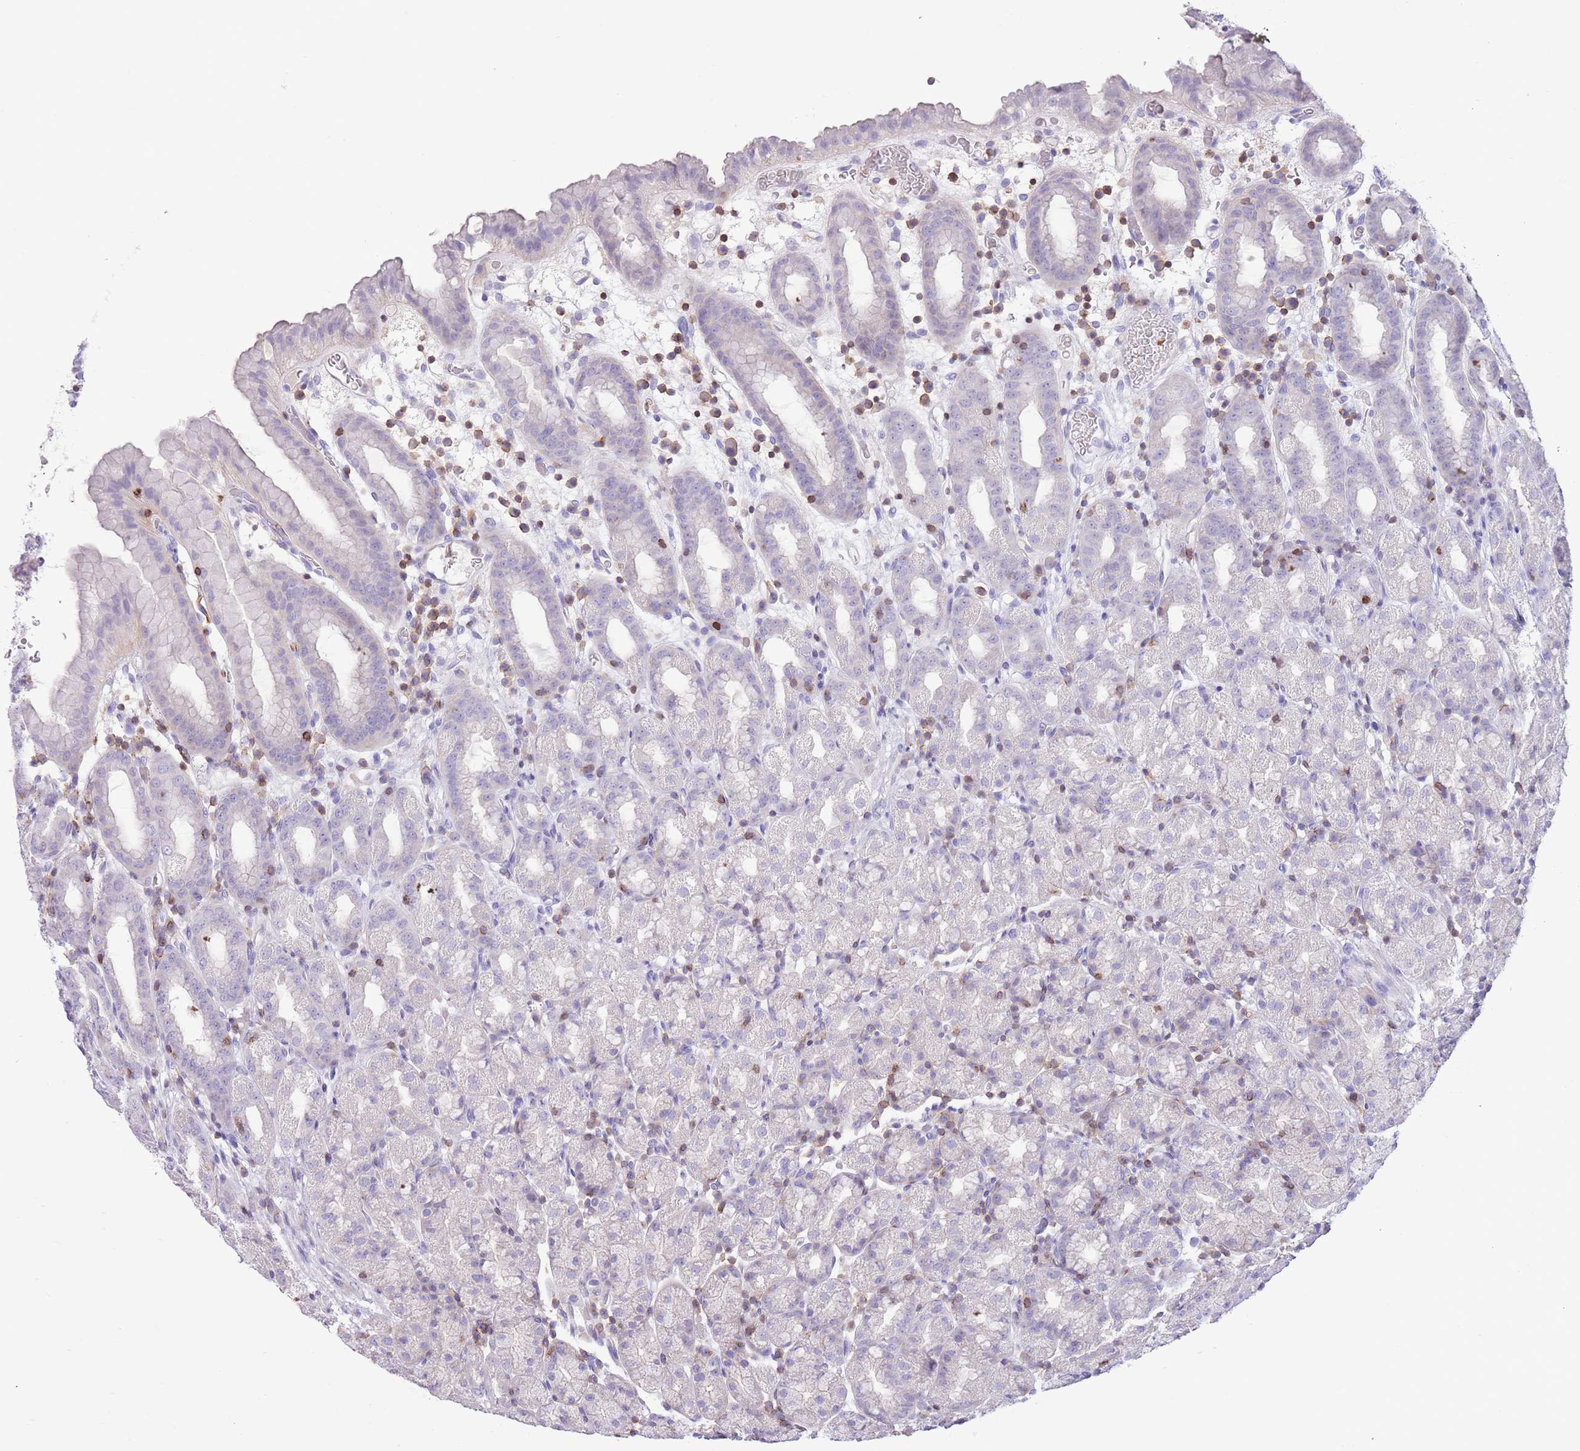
{"staining": {"intensity": "negative", "quantity": "none", "location": "none"}, "tissue": "stomach", "cell_type": "Glandular cells", "image_type": "normal", "snomed": [{"axis": "morphology", "description": "Normal tissue, NOS"}, {"axis": "topography", "description": "Stomach, upper"}, {"axis": "topography", "description": "Stomach, lower"}, {"axis": "topography", "description": "Small intestine"}], "caption": "This is an immunohistochemistry (IHC) image of normal human stomach. There is no positivity in glandular cells.", "gene": "OR4Q3", "patient": {"sex": "male", "age": 68}}